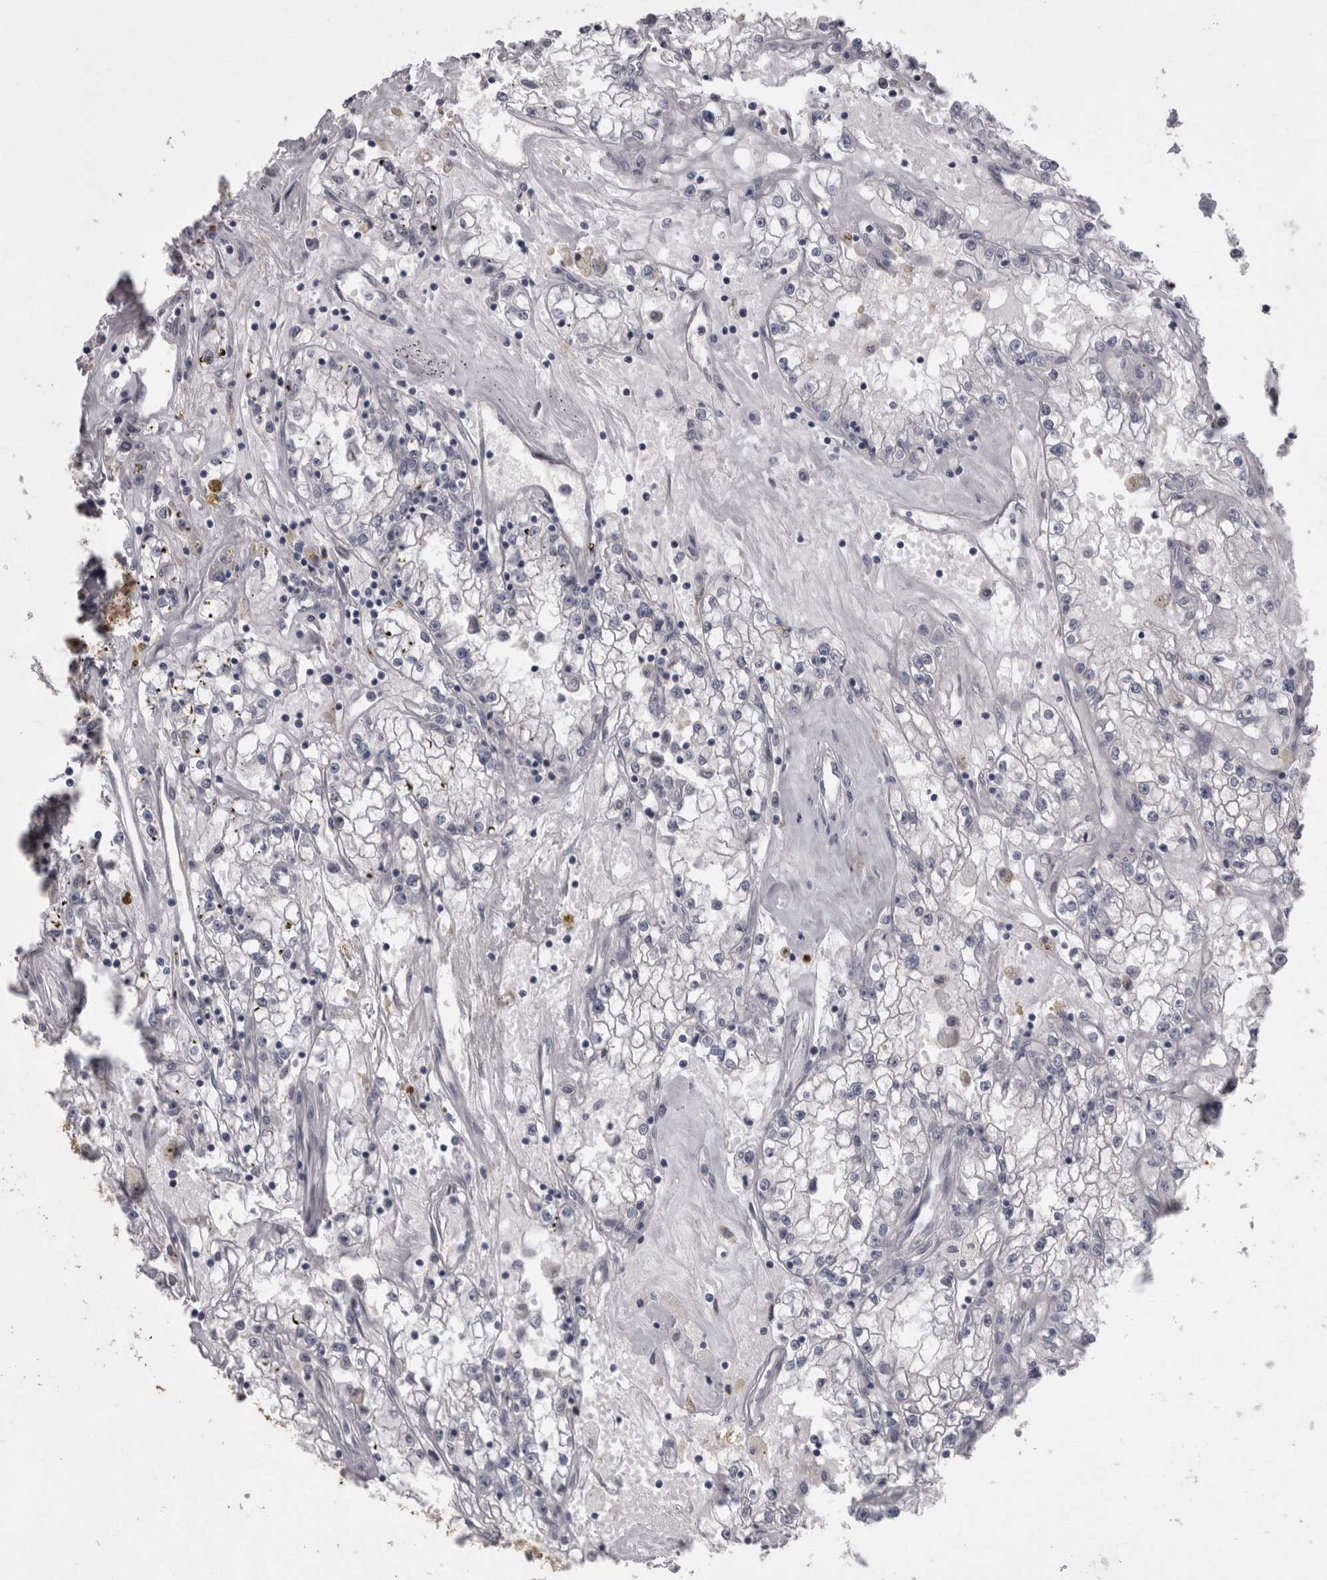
{"staining": {"intensity": "negative", "quantity": "none", "location": "none"}, "tissue": "renal cancer", "cell_type": "Tumor cells", "image_type": "cancer", "snomed": [{"axis": "morphology", "description": "Adenocarcinoma, NOS"}, {"axis": "topography", "description": "Kidney"}], "caption": "Tumor cells show no significant protein positivity in renal cancer (adenocarcinoma).", "gene": "C1orf54", "patient": {"sex": "male", "age": 56}}